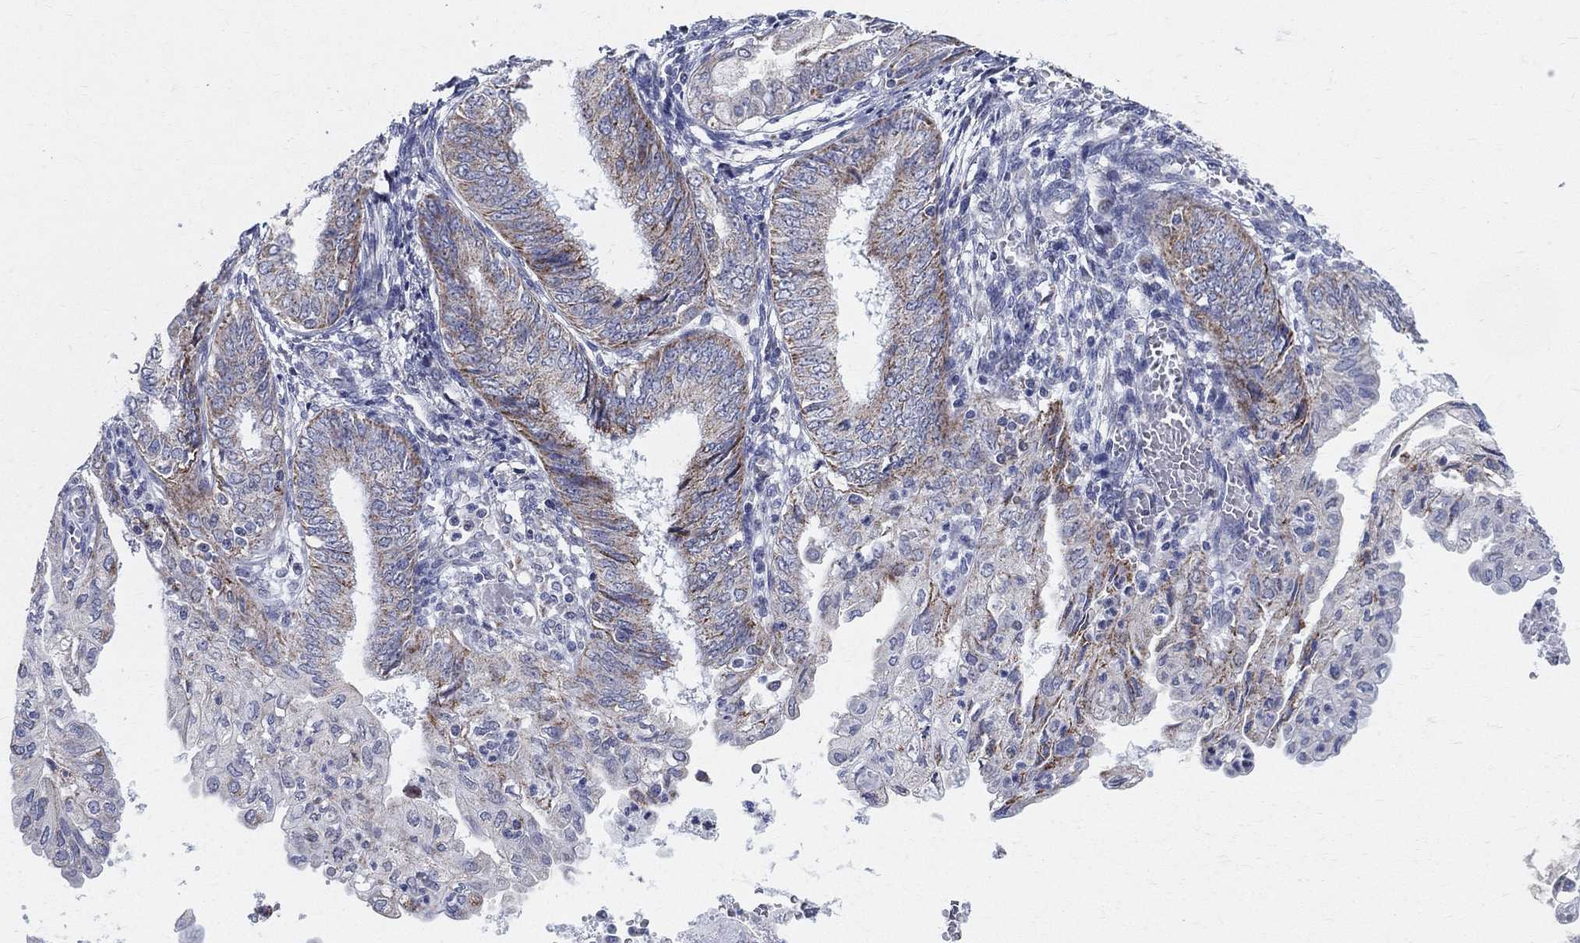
{"staining": {"intensity": "strong", "quantity": "25%-75%", "location": "cytoplasmic/membranous"}, "tissue": "endometrial cancer", "cell_type": "Tumor cells", "image_type": "cancer", "snomed": [{"axis": "morphology", "description": "Adenocarcinoma, NOS"}, {"axis": "topography", "description": "Endometrium"}], "caption": "Protein staining of adenocarcinoma (endometrial) tissue demonstrates strong cytoplasmic/membranous staining in approximately 25%-75% of tumor cells.", "gene": "KISS1R", "patient": {"sex": "female", "age": 68}}